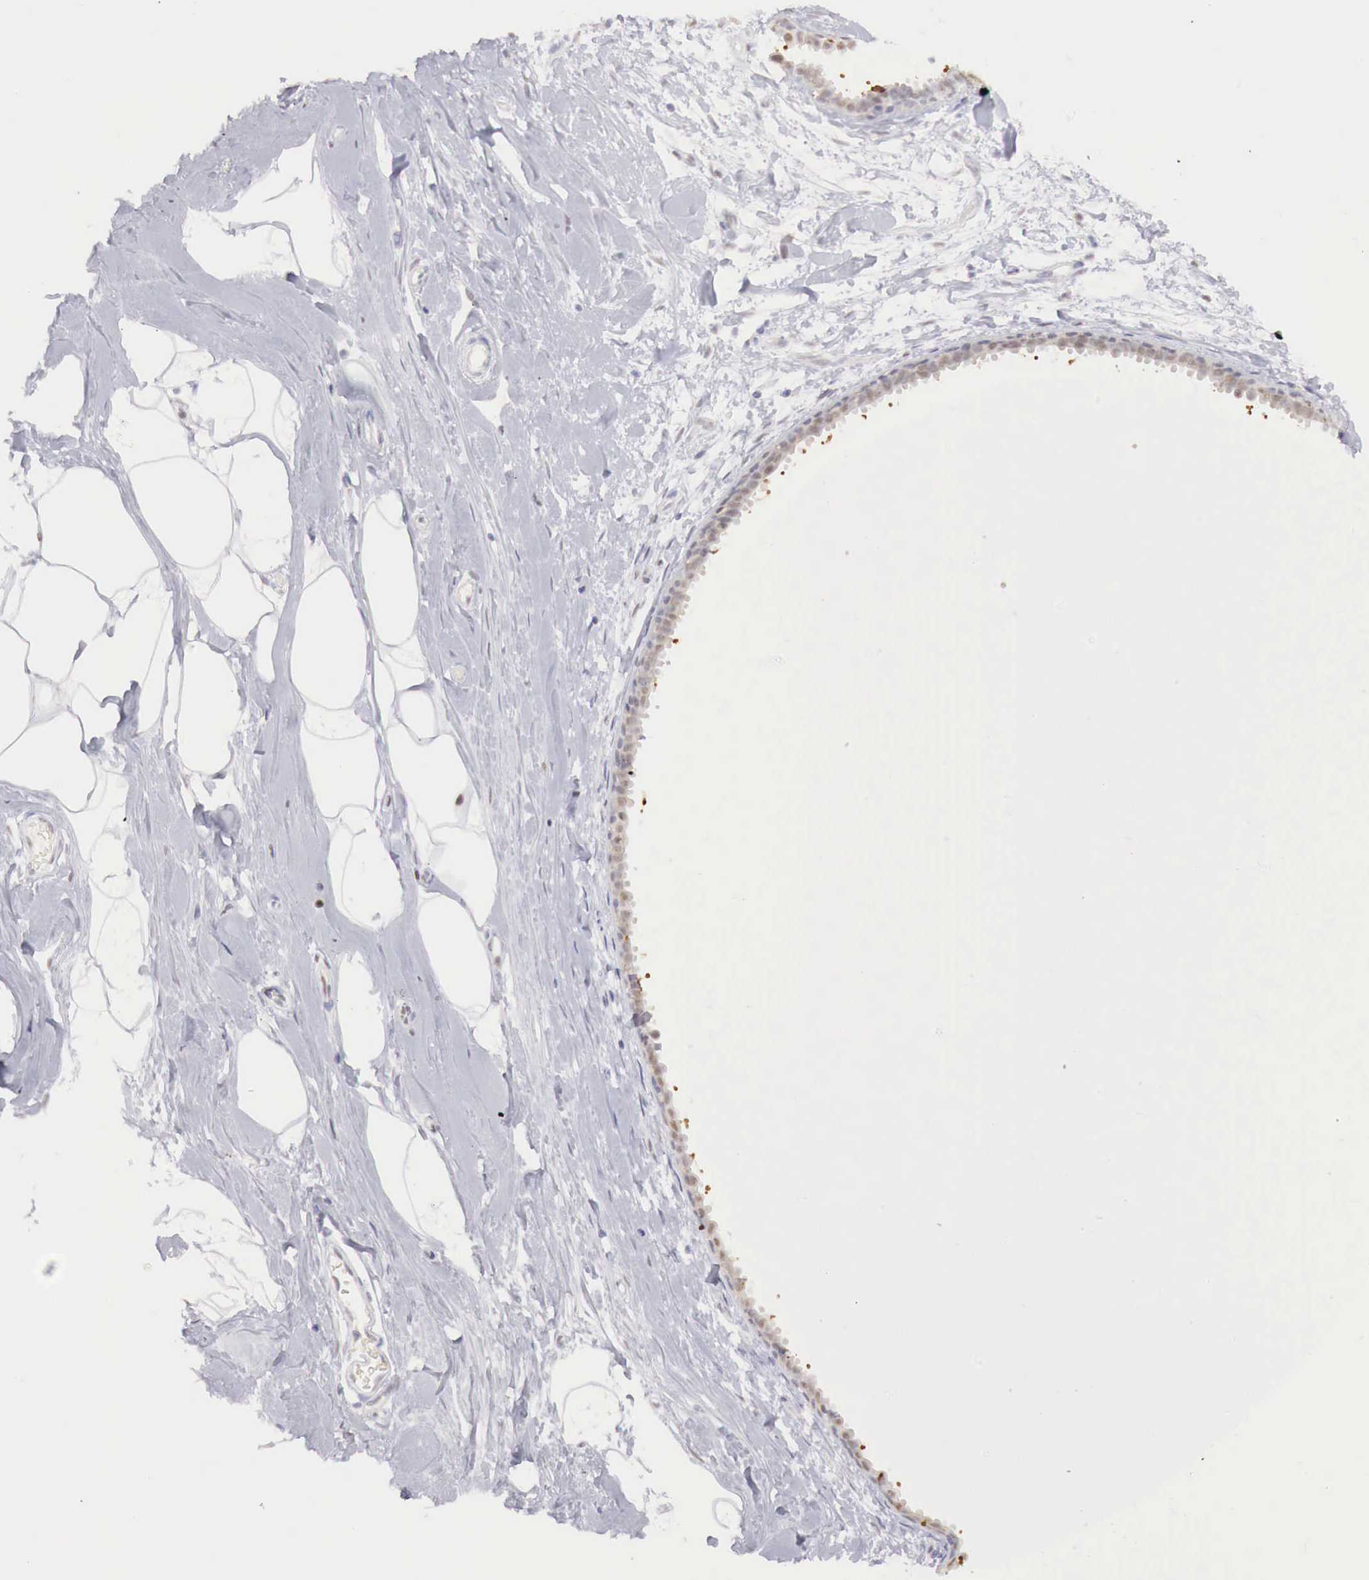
{"staining": {"intensity": "negative", "quantity": "none", "location": "none"}, "tissue": "breast", "cell_type": "Adipocytes", "image_type": "normal", "snomed": [{"axis": "morphology", "description": "Normal tissue, NOS"}, {"axis": "topography", "description": "Breast"}], "caption": "Breast stained for a protein using immunohistochemistry demonstrates no staining adipocytes.", "gene": "UBA1", "patient": {"sex": "female", "age": 44}}